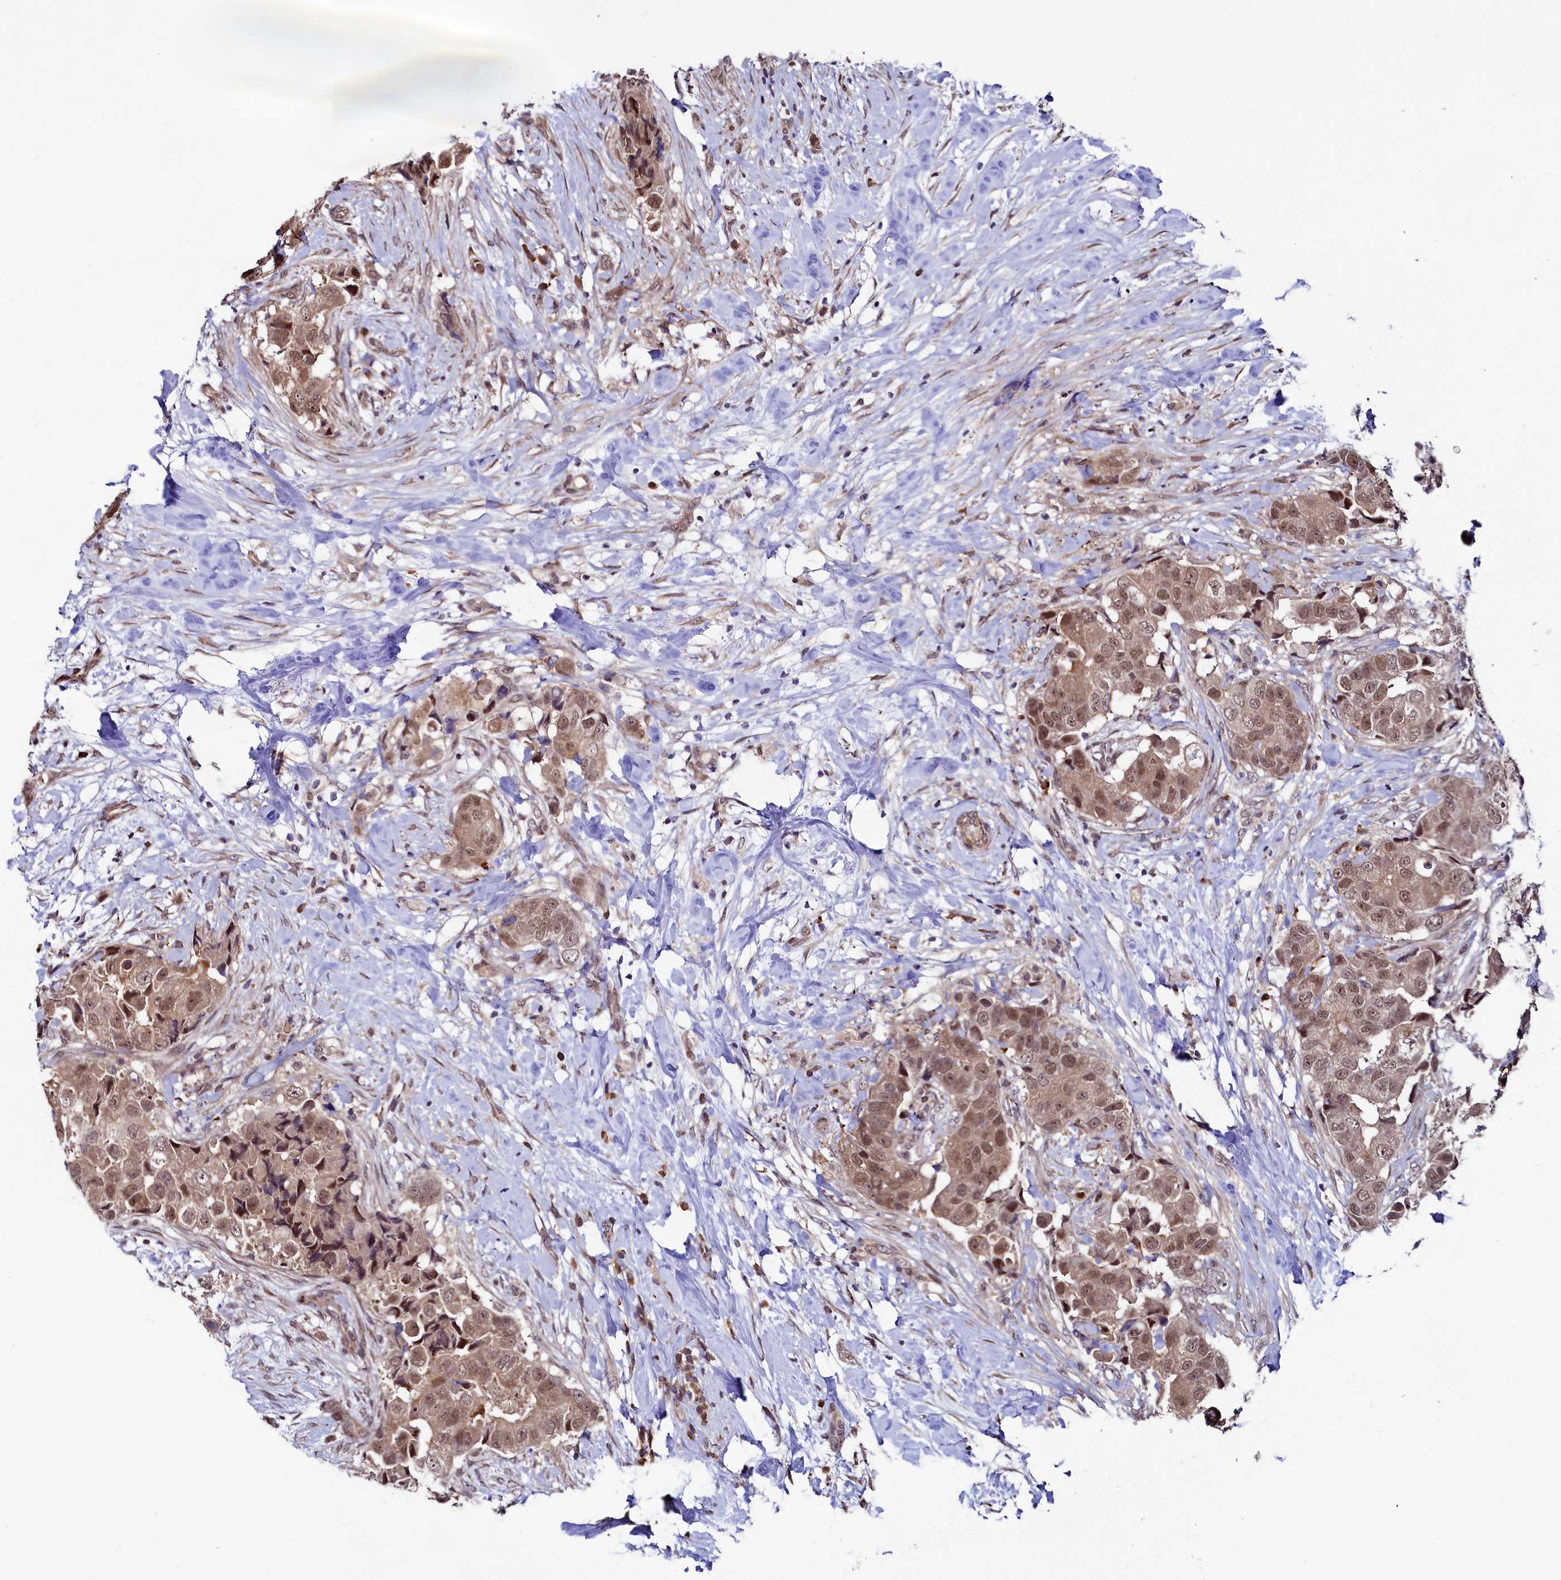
{"staining": {"intensity": "moderate", "quantity": ">75%", "location": "nuclear"}, "tissue": "breast cancer", "cell_type": "Tumor cells", "image_type": "cancer", "snomed": [{"axis": "morphology", "description": "Normal tissue, NOS"}, {"axis": "morphology", "description": "Duct carcinoma"}, {"axis": "topography", "description": "Breast"}], "caption": "A brown stain labels moderate nuclear expression of a protein in human breast cancer (intraductal carcinoma) tumor cells.", "gene": "LEO1", "patient": {"sex": "female", "age": 62}}